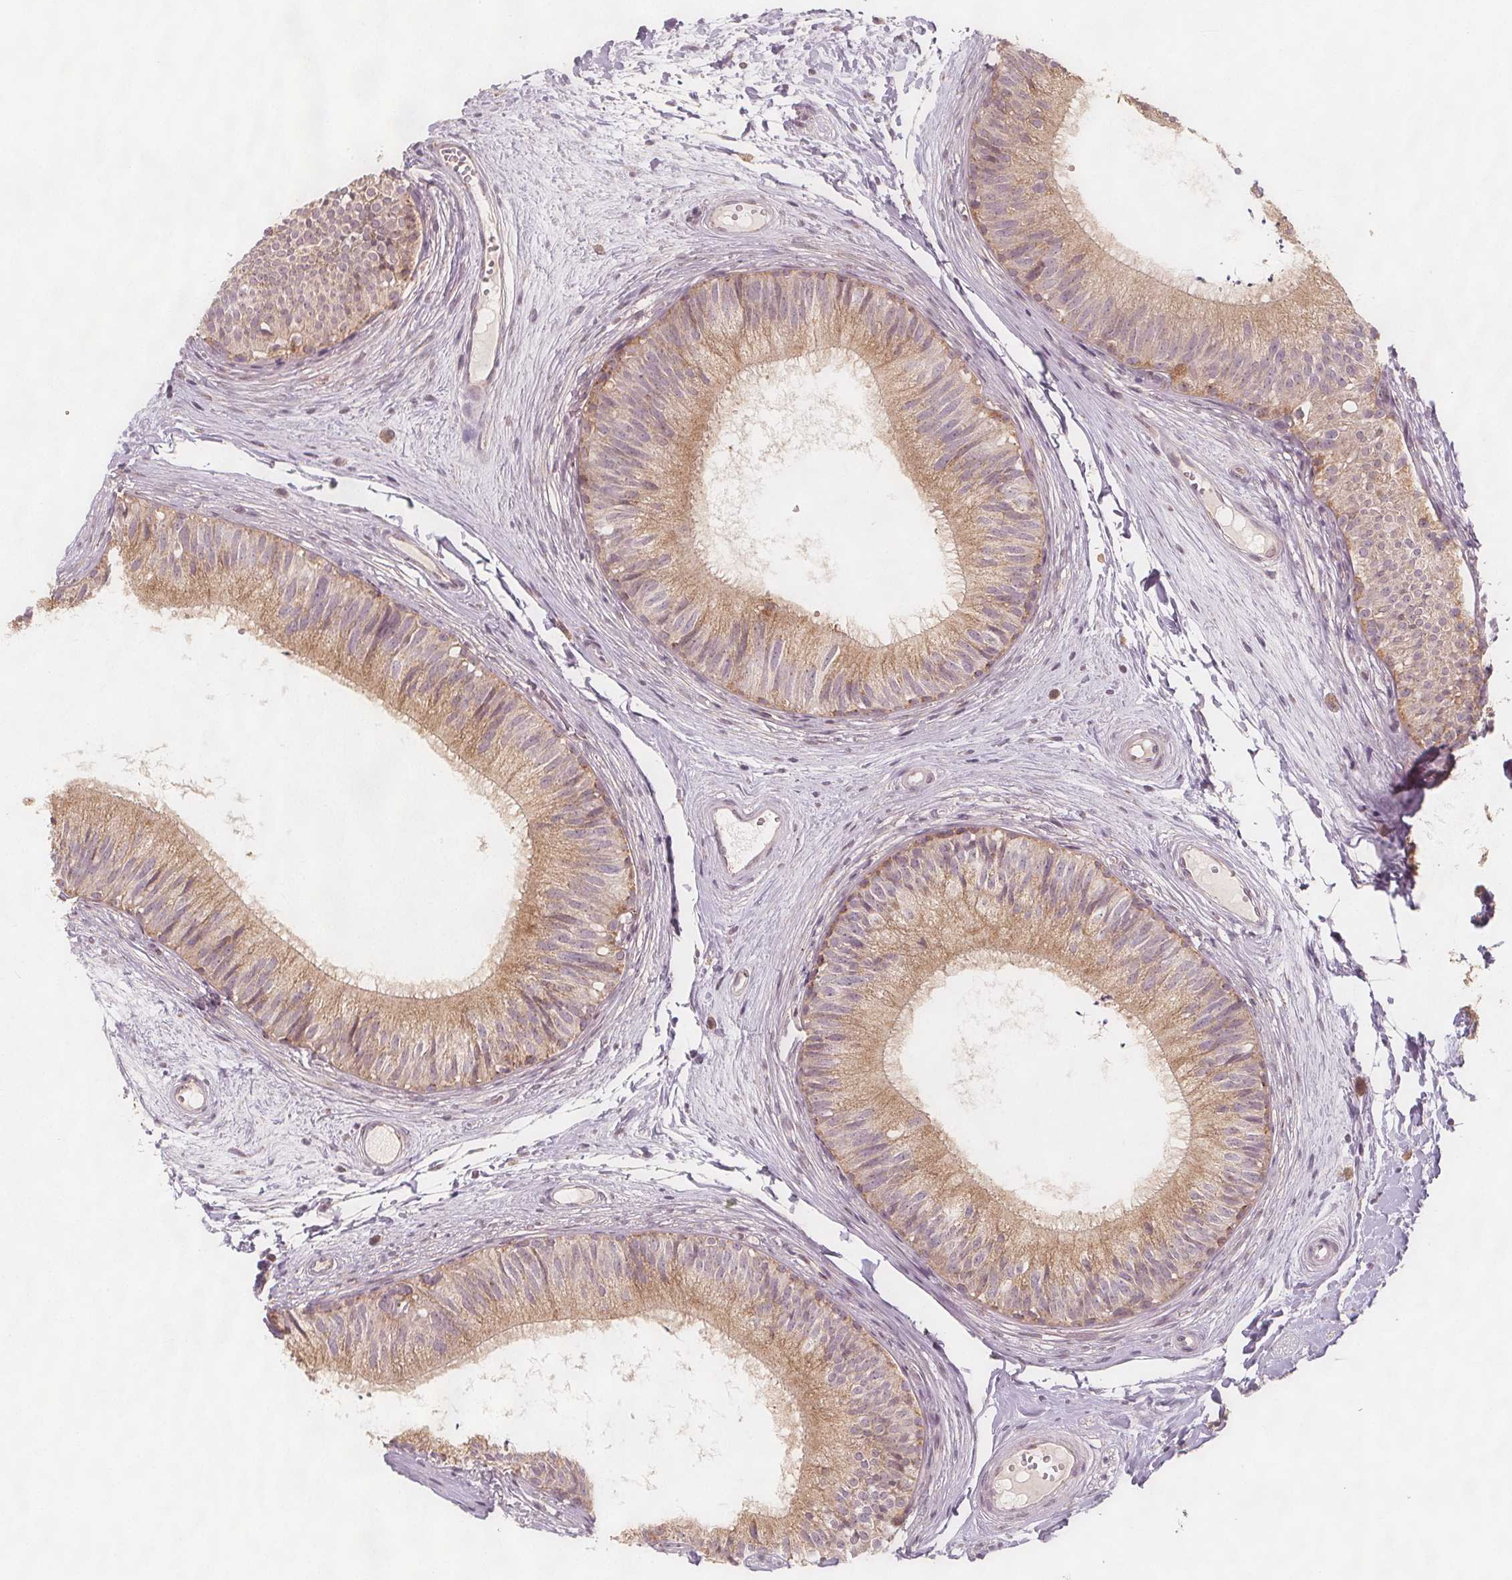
{"staining": {"intensity": "moderate", "quantity": ">75%", "location": "cytoplasmic/membranous"}, "tissue": "epididymis", "cell_type": "Glandular cells", "image_type": "normal", "snomed": [{"axis": "morphology", "description": "Normal tissue, NOS"}, {"axis": "topography", "description": "Epididymis"}], "caption": "This histopathology image shows unremarkable epididymis stained with immunohistochemistry to label a protein in brown. The cytoplasmic/membranous of glandular cells show moderate positivity for the protein. Nuclei are counter-stained blue.", "gene": "NCSTN", "patient": {"sex": "male", "age": 29}}